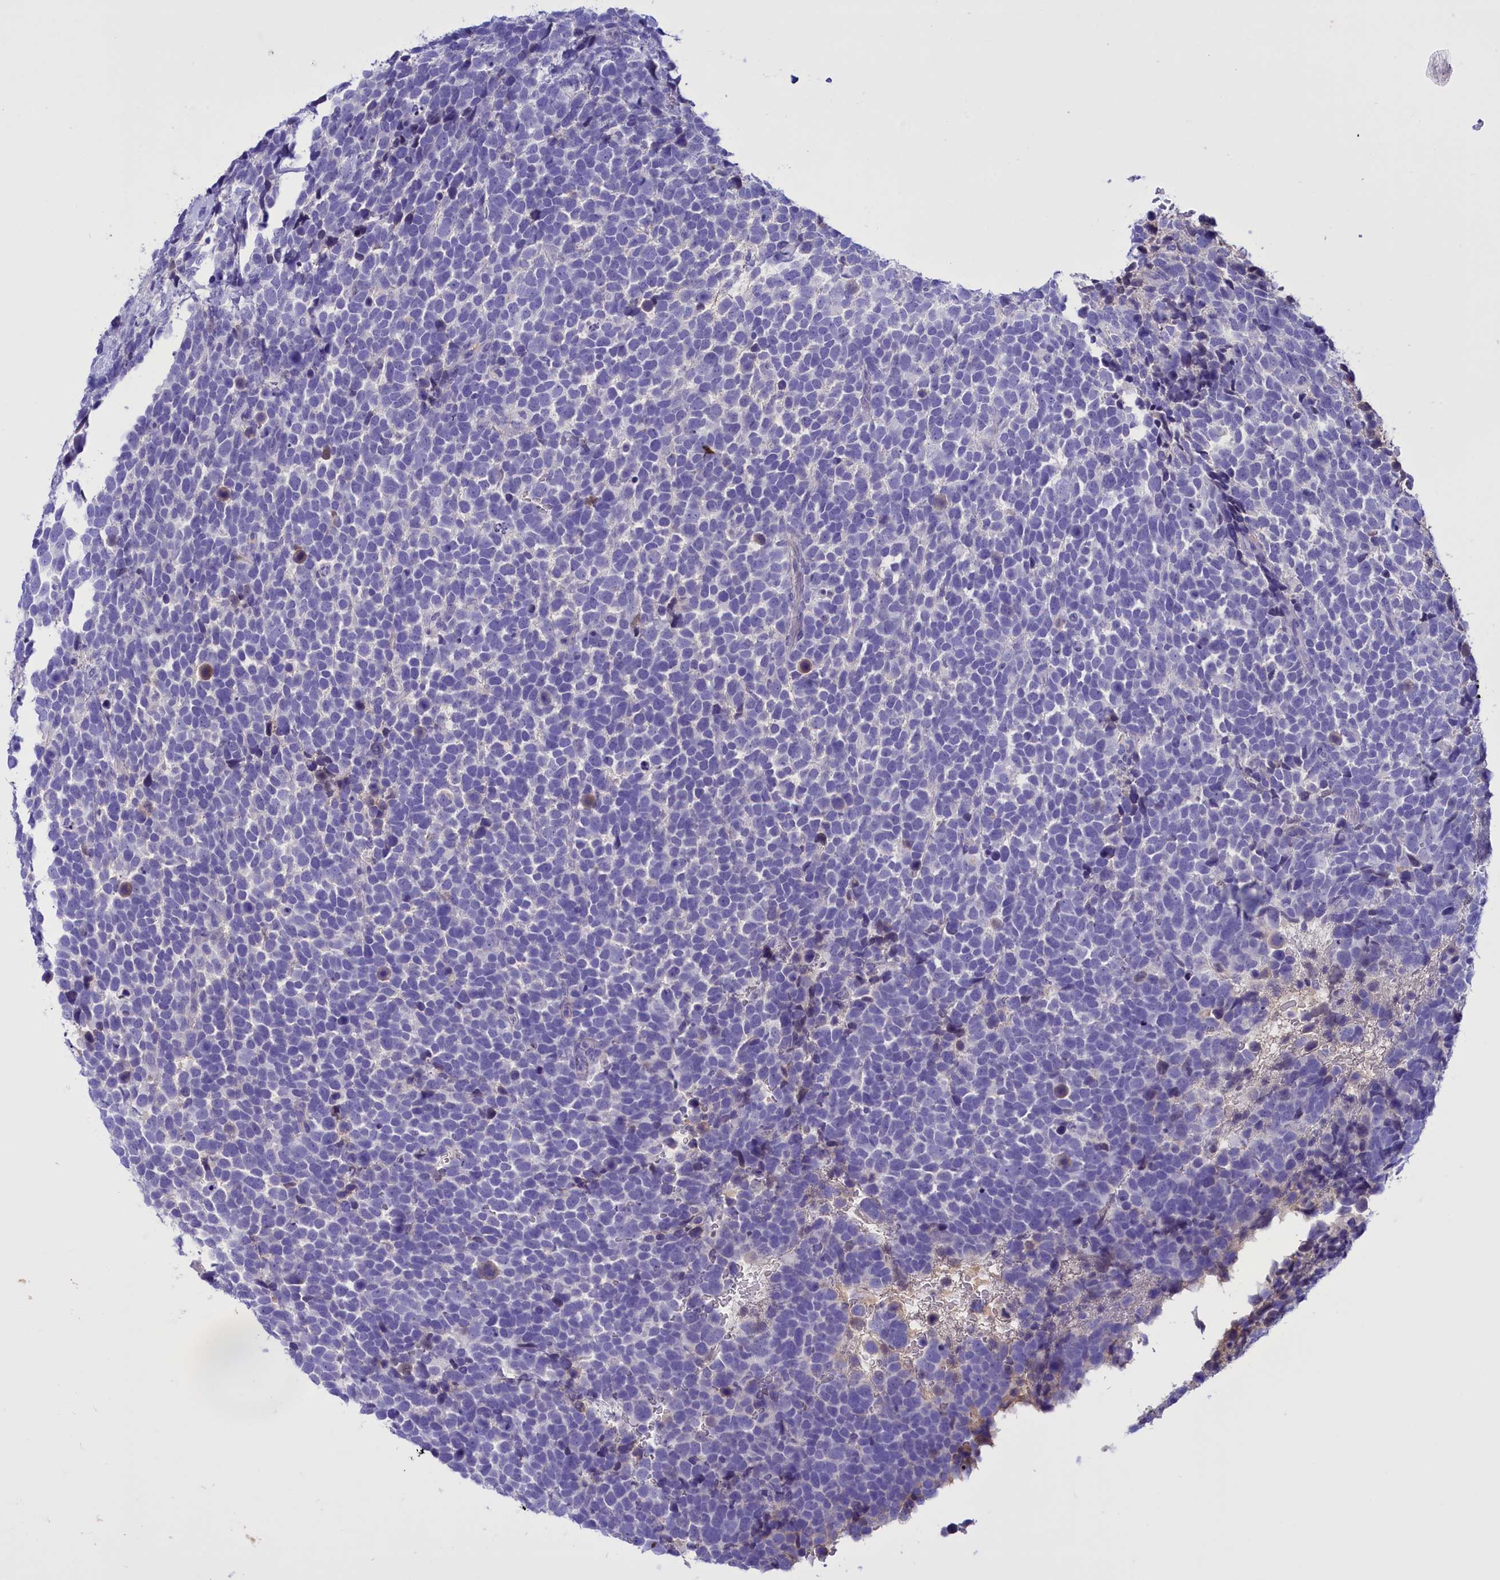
{"staining": {"intensity": "negative", "quantity": "none", "location": "none"}, "tissue": "urothelial cancer", "cell_type": "Tumor cells", "image_type": "cancer", "snomed": [{"axis": "morphology", "description": "Urothelial carcinoma, High grade"}, {"axis": "topography", "description": "Urinary bladder"}], "caption": "There is no significant staining in tumor cells of urothelial cancer. (DAB immunohistochemistry (IHC), high magnification).", "gene": "PROK2", "patient": {"sex": "female", "age": 82}}